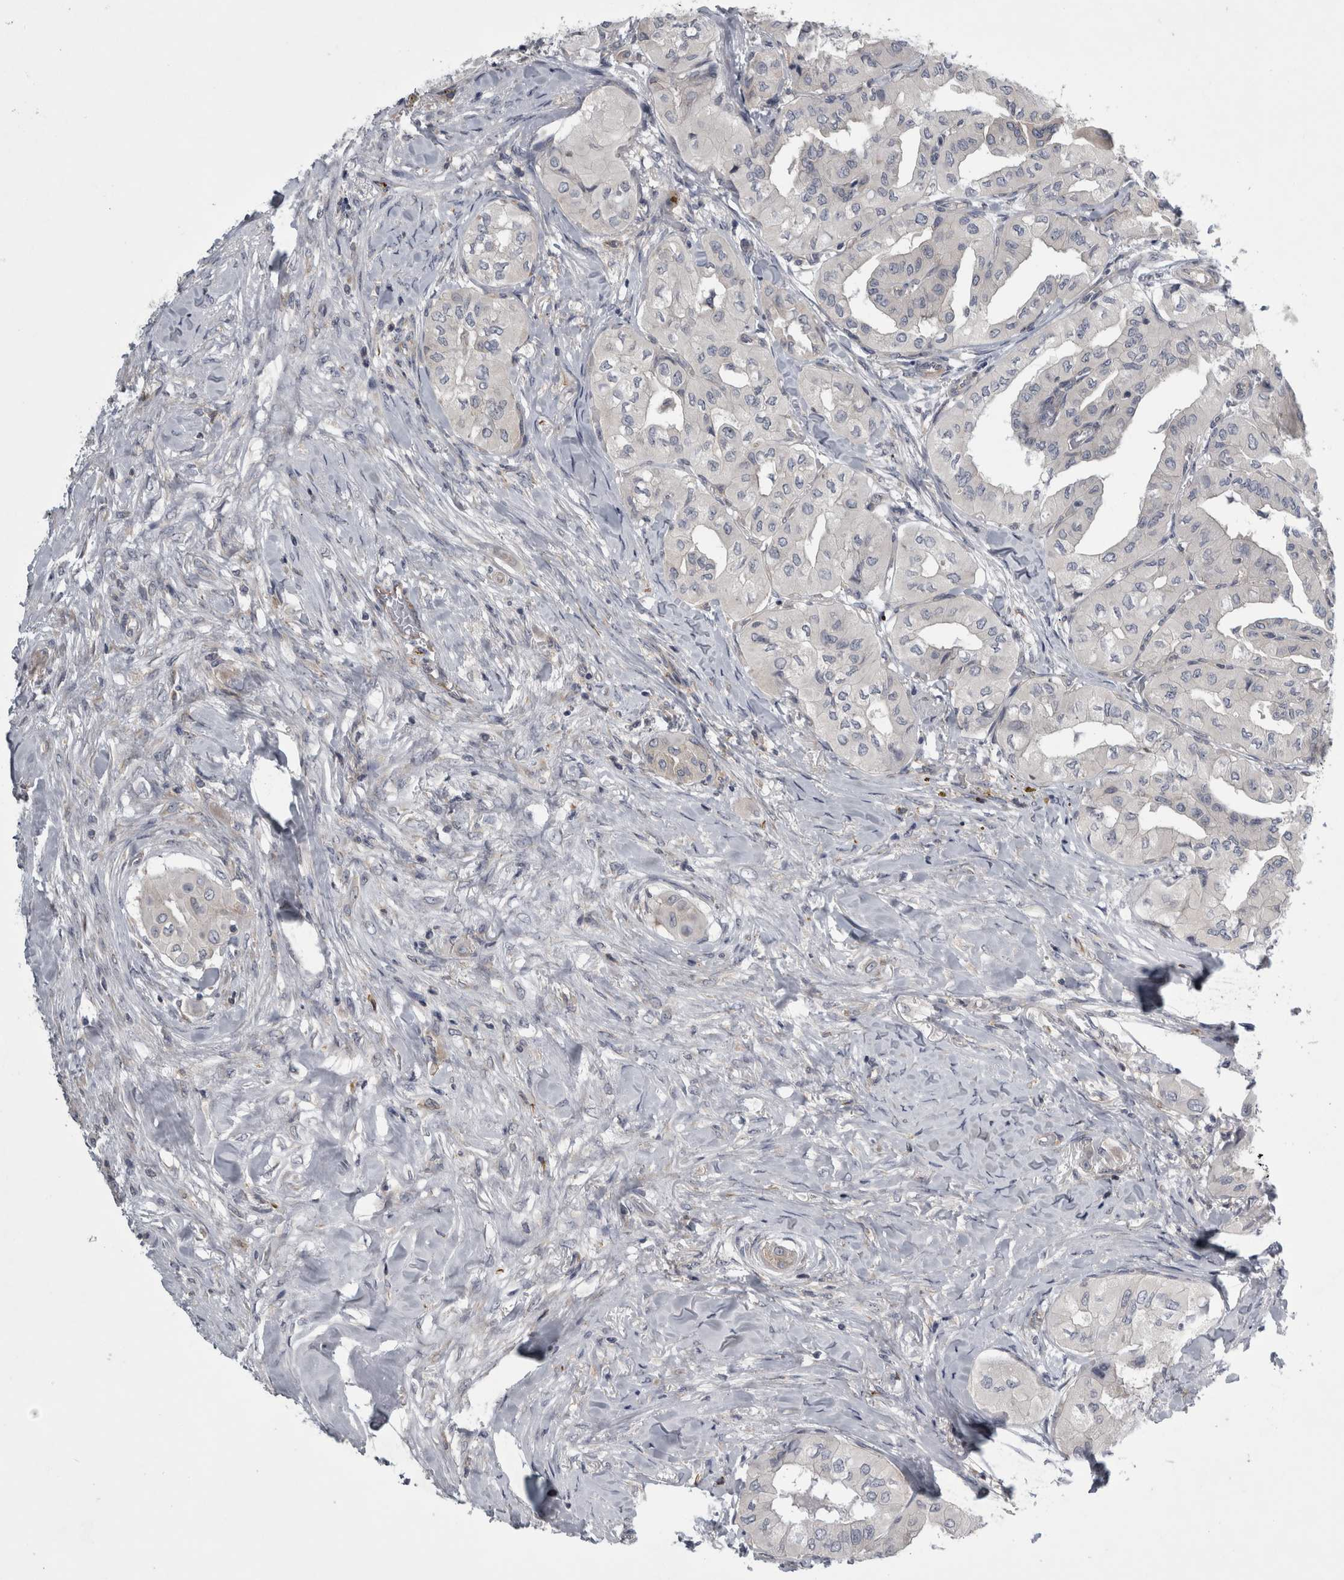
{"staining": {"intensity": "negative", "quantity": "none", "location": "none"}, "tissue": "thyroid cancer", "cell_type": "Tumor cells", "image_type": "cancer", "snomed": [{"axis": "morphology", "description": "Papillary adenocarcinoma, NOS"}, {"axis": "topography", "description": "Thyroid gland"}], "caption": "Immunohistochemistry (IHC) photomicrograph of neoplastic tissue: human thyroid cancer stained with DAB shows no significant protein expression in tumor cells.", "gene": "PRRC2C", "patient": {"sex": "female", "age": 59}}